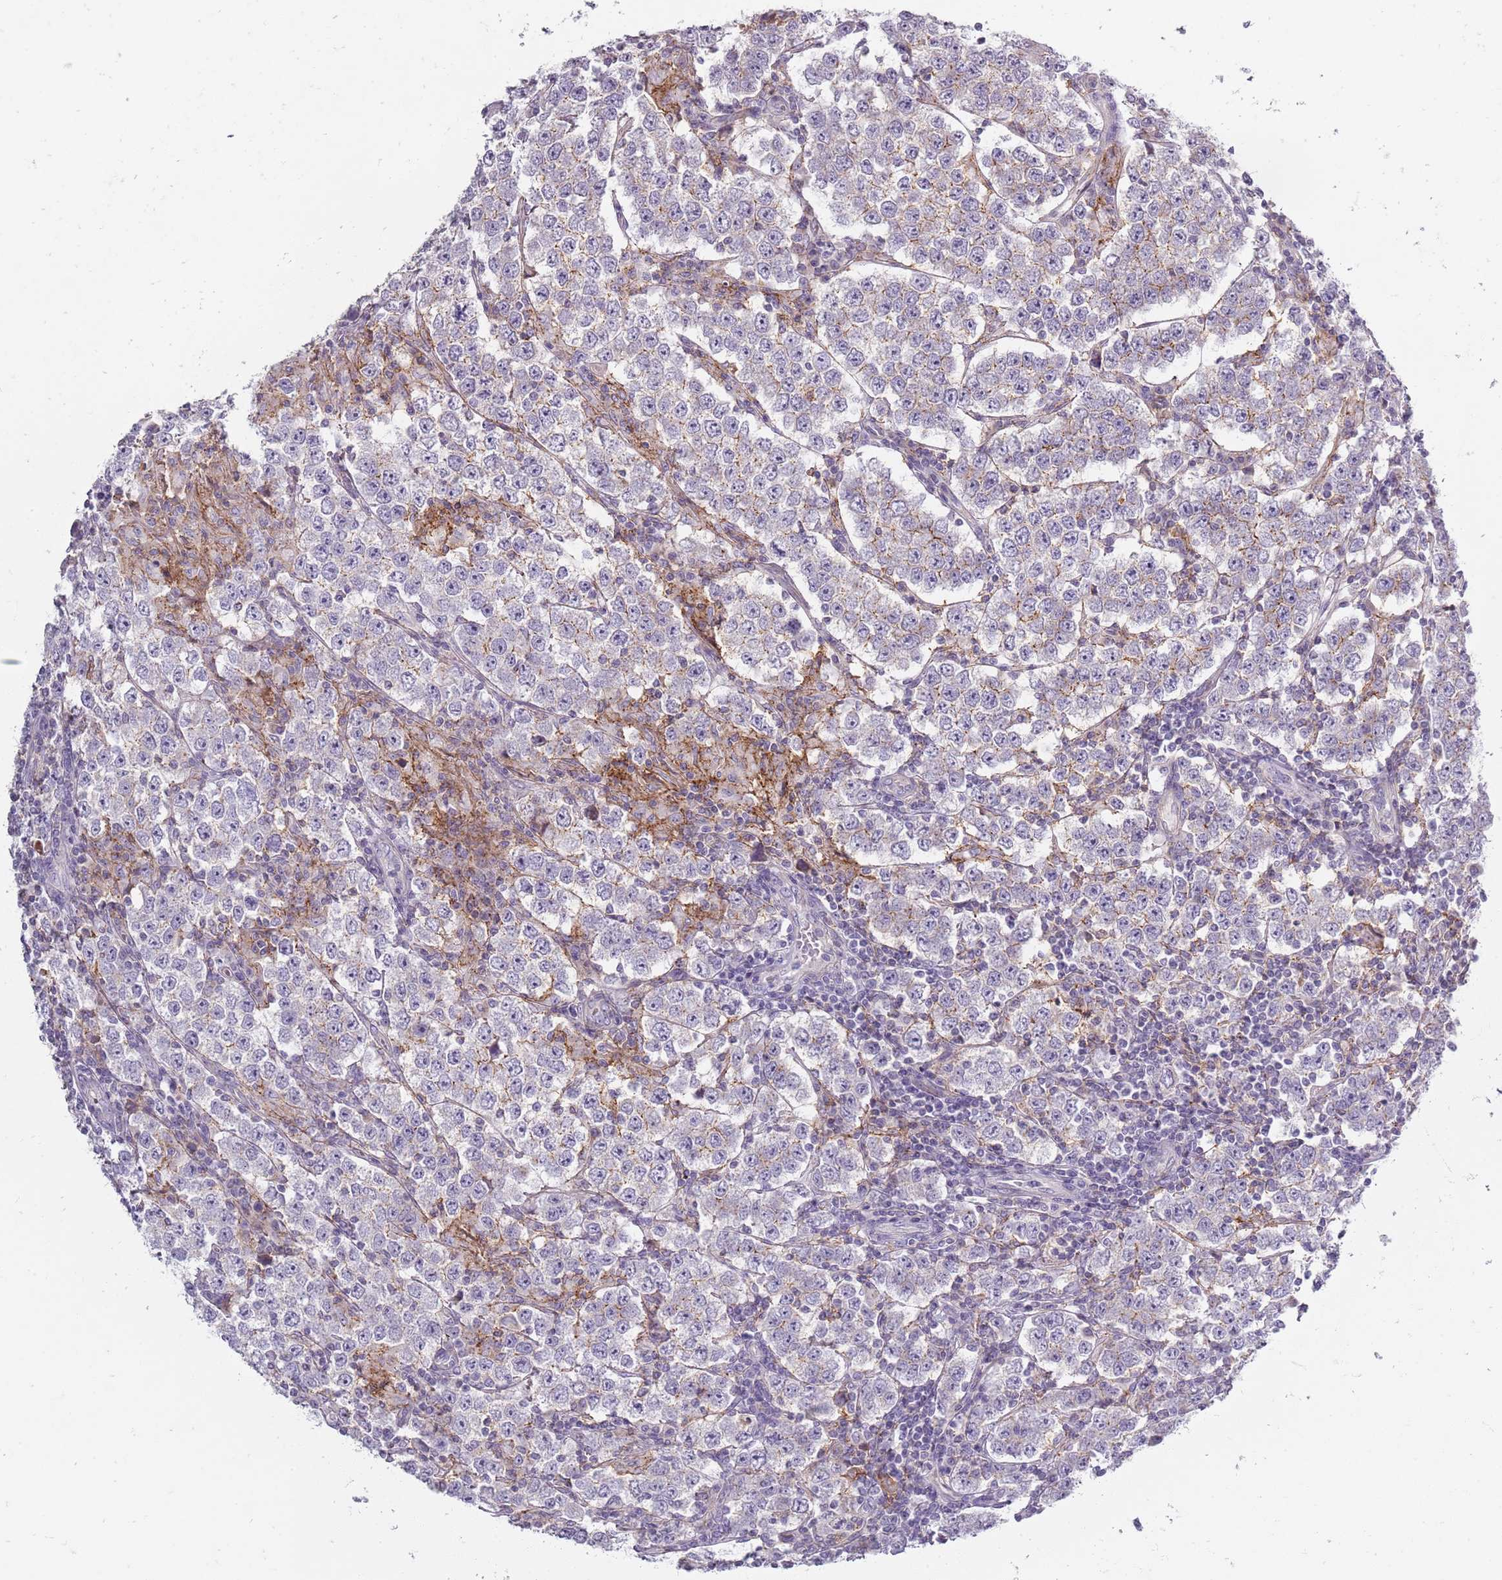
{"staining": {"intensity": "negative", "quantity": "none", "location": "none"}, "tissue": "testis cancer", "cell_type": "Tumor cells", "image_type": "cancer", "snomed": [{"axis": "morphology", "description": "Normal tissue, NOS"}, {"axis": "morphology", "description": "Urothelial carcinoma, High grade"}, {"axis": "morphology", "description": "Seminoma, NOS"}, {"axis": "morphology", "description": "Carcinoma, Embryonal, NOS"}, {"axis": "topography", "description": "Urinary bladder"}, {"axis": "topography", "description": "Testis"}], "caption": "A photomicrograph of seminoma (testis) stained for a protein demonstrates no brown staining in tumor cells.", "gene": "SYNGR3", "patient": {"sex": "male", "age": 41}}